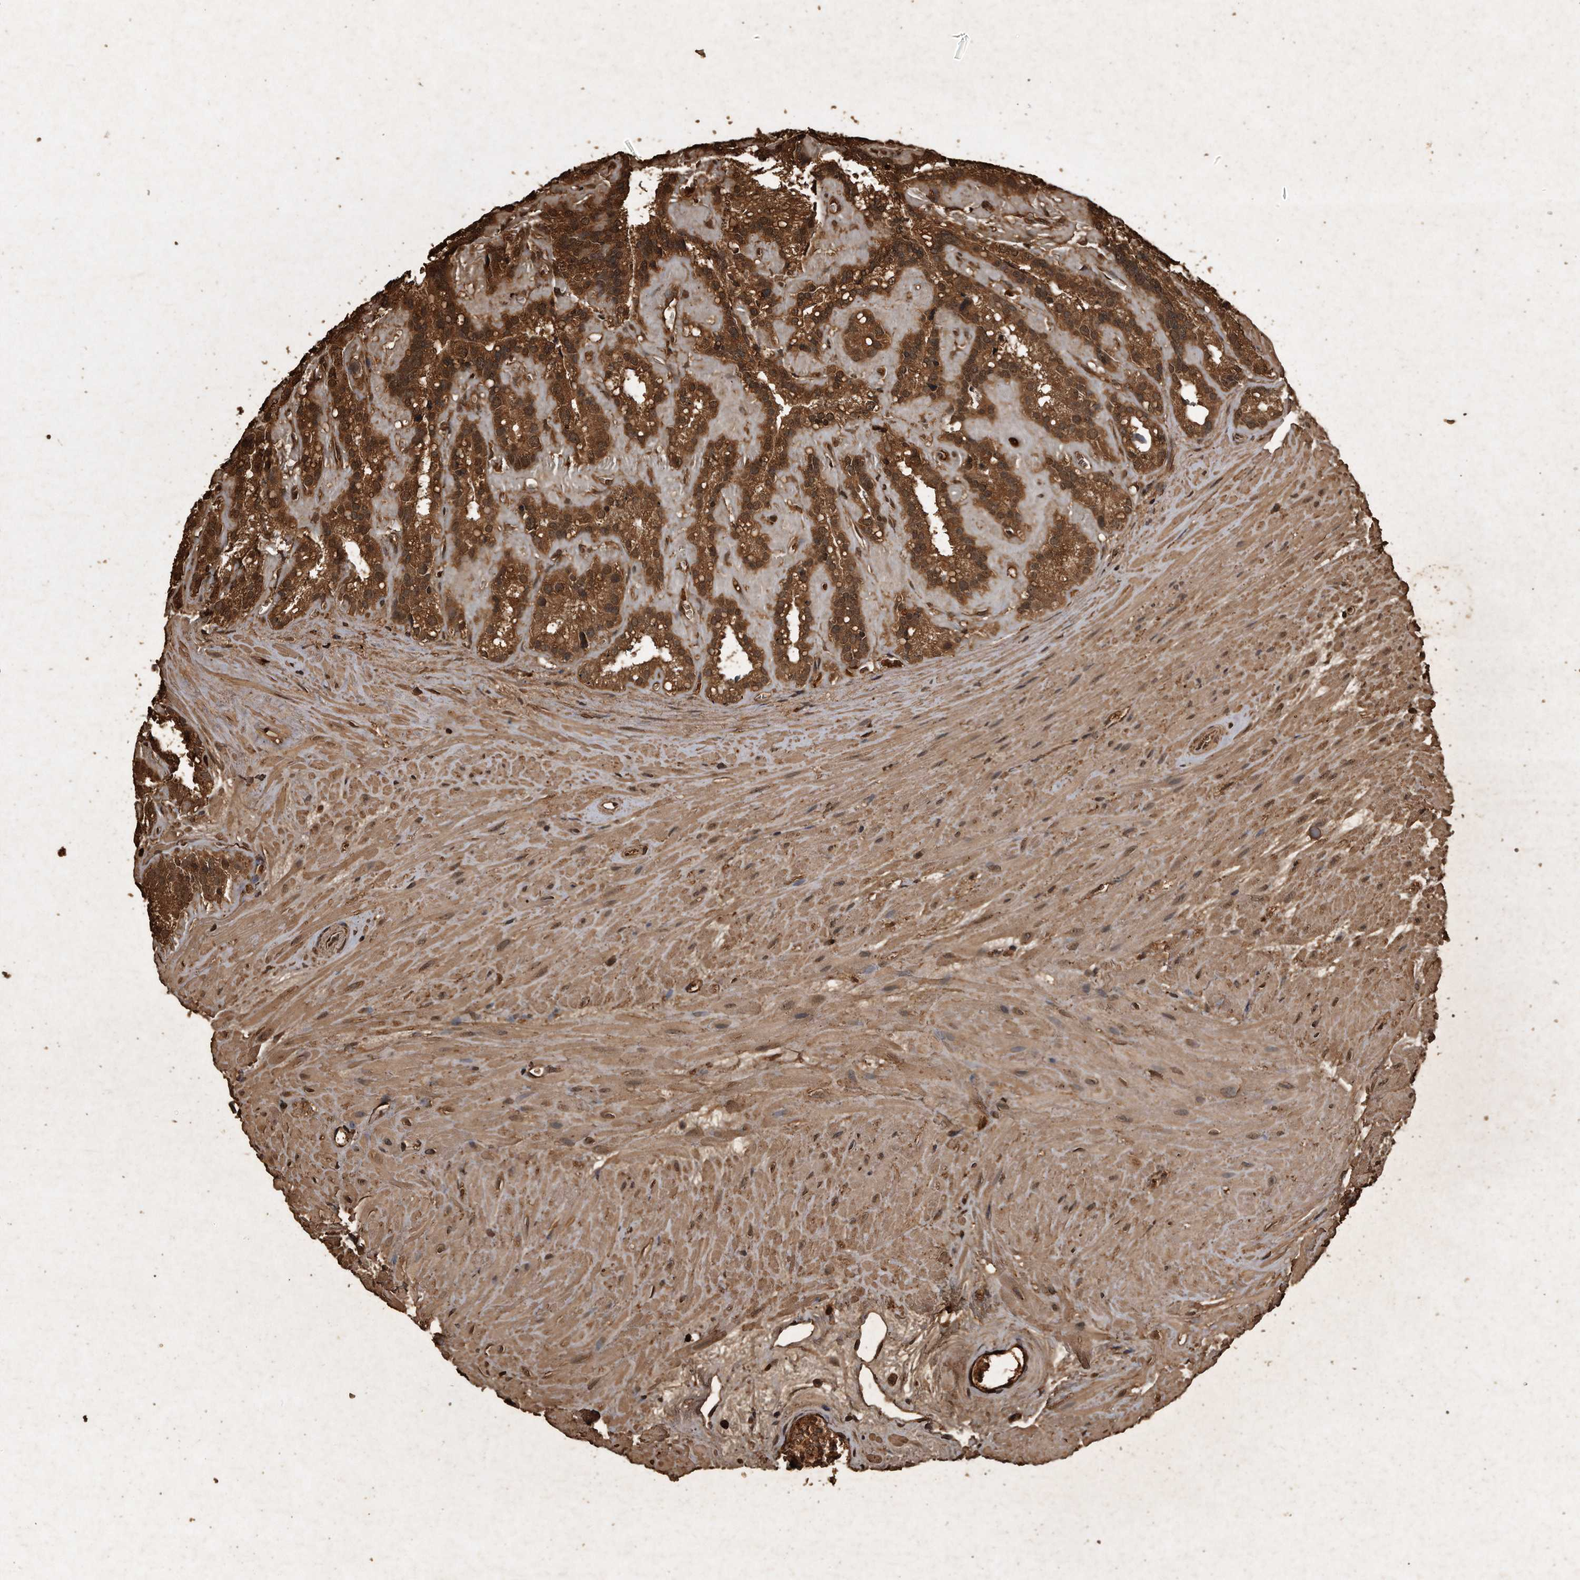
{"staining": {"intensity": "strong", "quantity": ">75%", "location": "cytoplasmic/membranous"}, "tissue": "seminal vesicle", "cell_type": "Glandular cells", "image_type": "normal", "snomed": [{"axis": "morphology", "description": "Normal tissue, NOS"}, {"axis": "topography", "description": "Prostate"}, {"axis": "topography", "description": "Seminal veicle"}], "caption": "The histopathology image displays staining of normal seminal vesicle, revealing strong cytoplasmic/membranous protein staining (brown color) within glandular cells.", "gene": "CFLAR", "patient": {"sex": "male", "age": 59}}